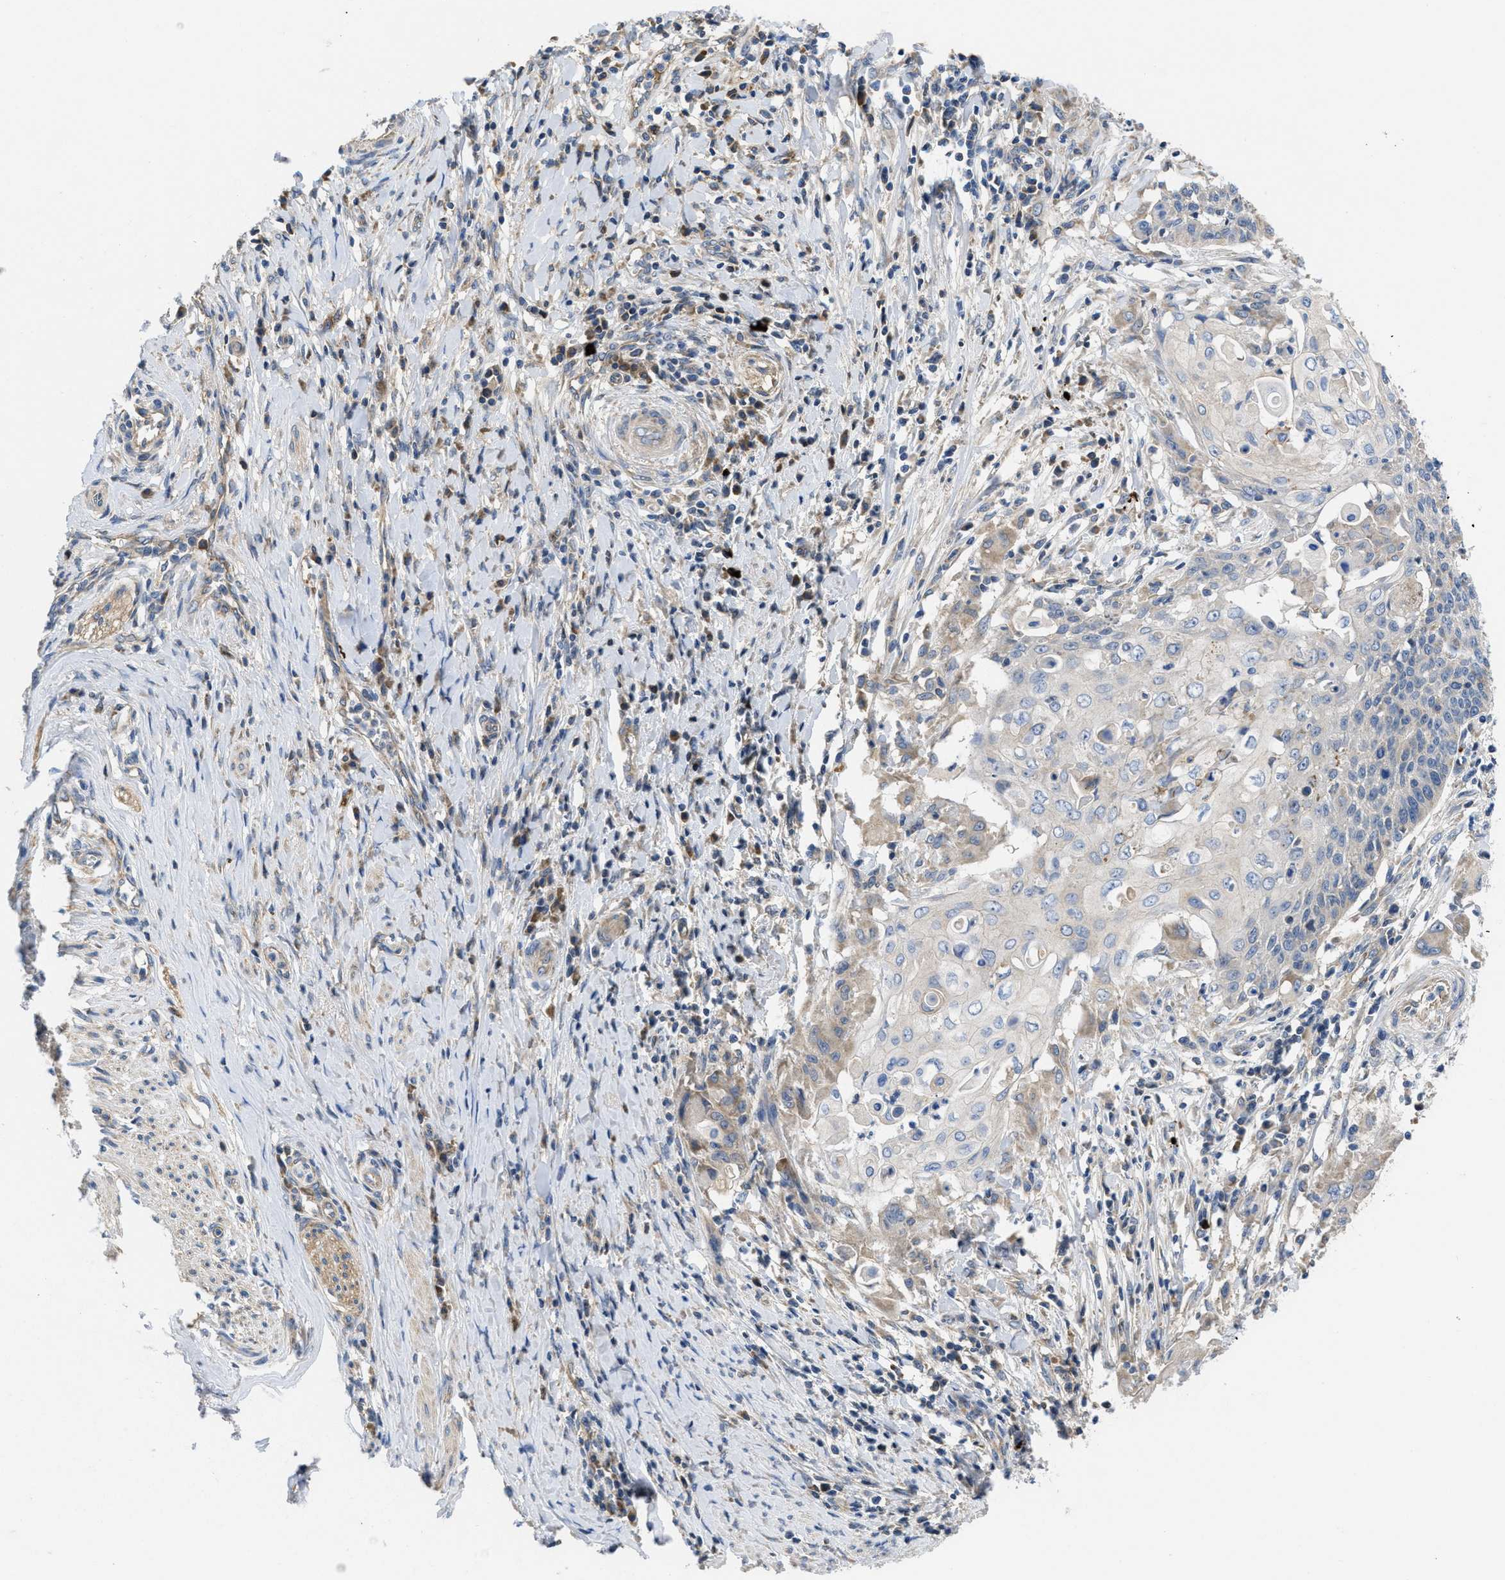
{"staining": {"intensity": "weak", "quantity": "<25%", "location": "cytoplasmic/membranous"}, "tissue": "cervical cancer", "cell_type": "Tumor cells", "image_type": "cancer", "snomed": [{"axis": "morphology", "description": "Squamous cell carcinoma, NOS"}, {"axis": "topography", "description": "Cervix"}], "caption": "Human cervical cancer stained for a protein using IHC shows no expression in tumor cells.", "gene": "GALK1", "patient": {"sex": "female", "age": 39}}